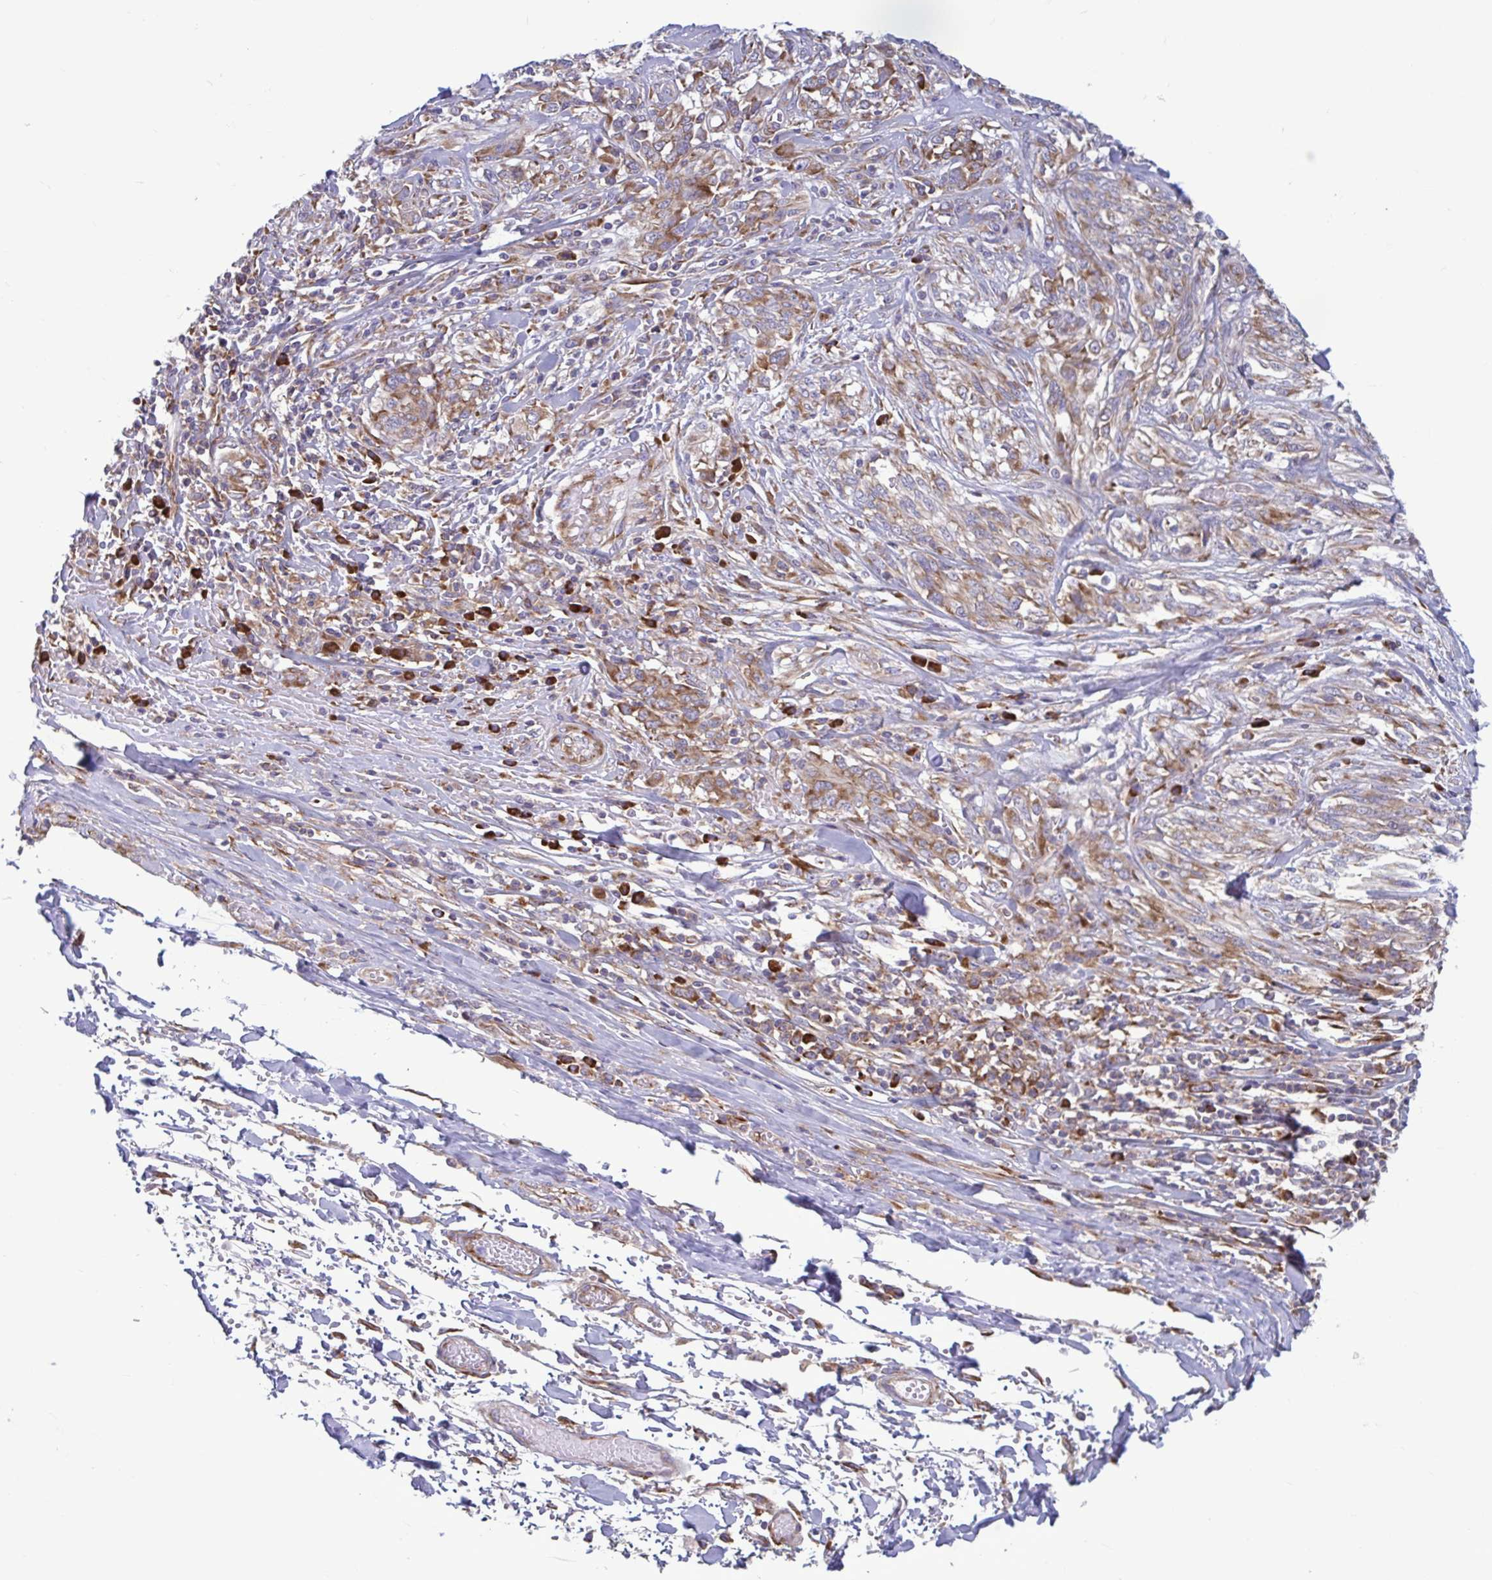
{"staining": {"intensity": "moderate", "quantity": ">75%", "location": "cytoplasmic/membranous"}, "tissue": "melanoma", "cell_type": "Tumor cells", "image_type": "cancer", "snomed": [{"axis": "morphology", "description": "Malignant melanoma, NOS"}, {"axis": "topography", "description": "Skin"}], "caption": "Malignant melanoma was stained to show a protein in brown. There is medium levels of moderate cytoplasmic/membranous expression in about >75% of tumor cells.", "gene": "RPS16", "patient": {"sex": "female", "age": 91}}